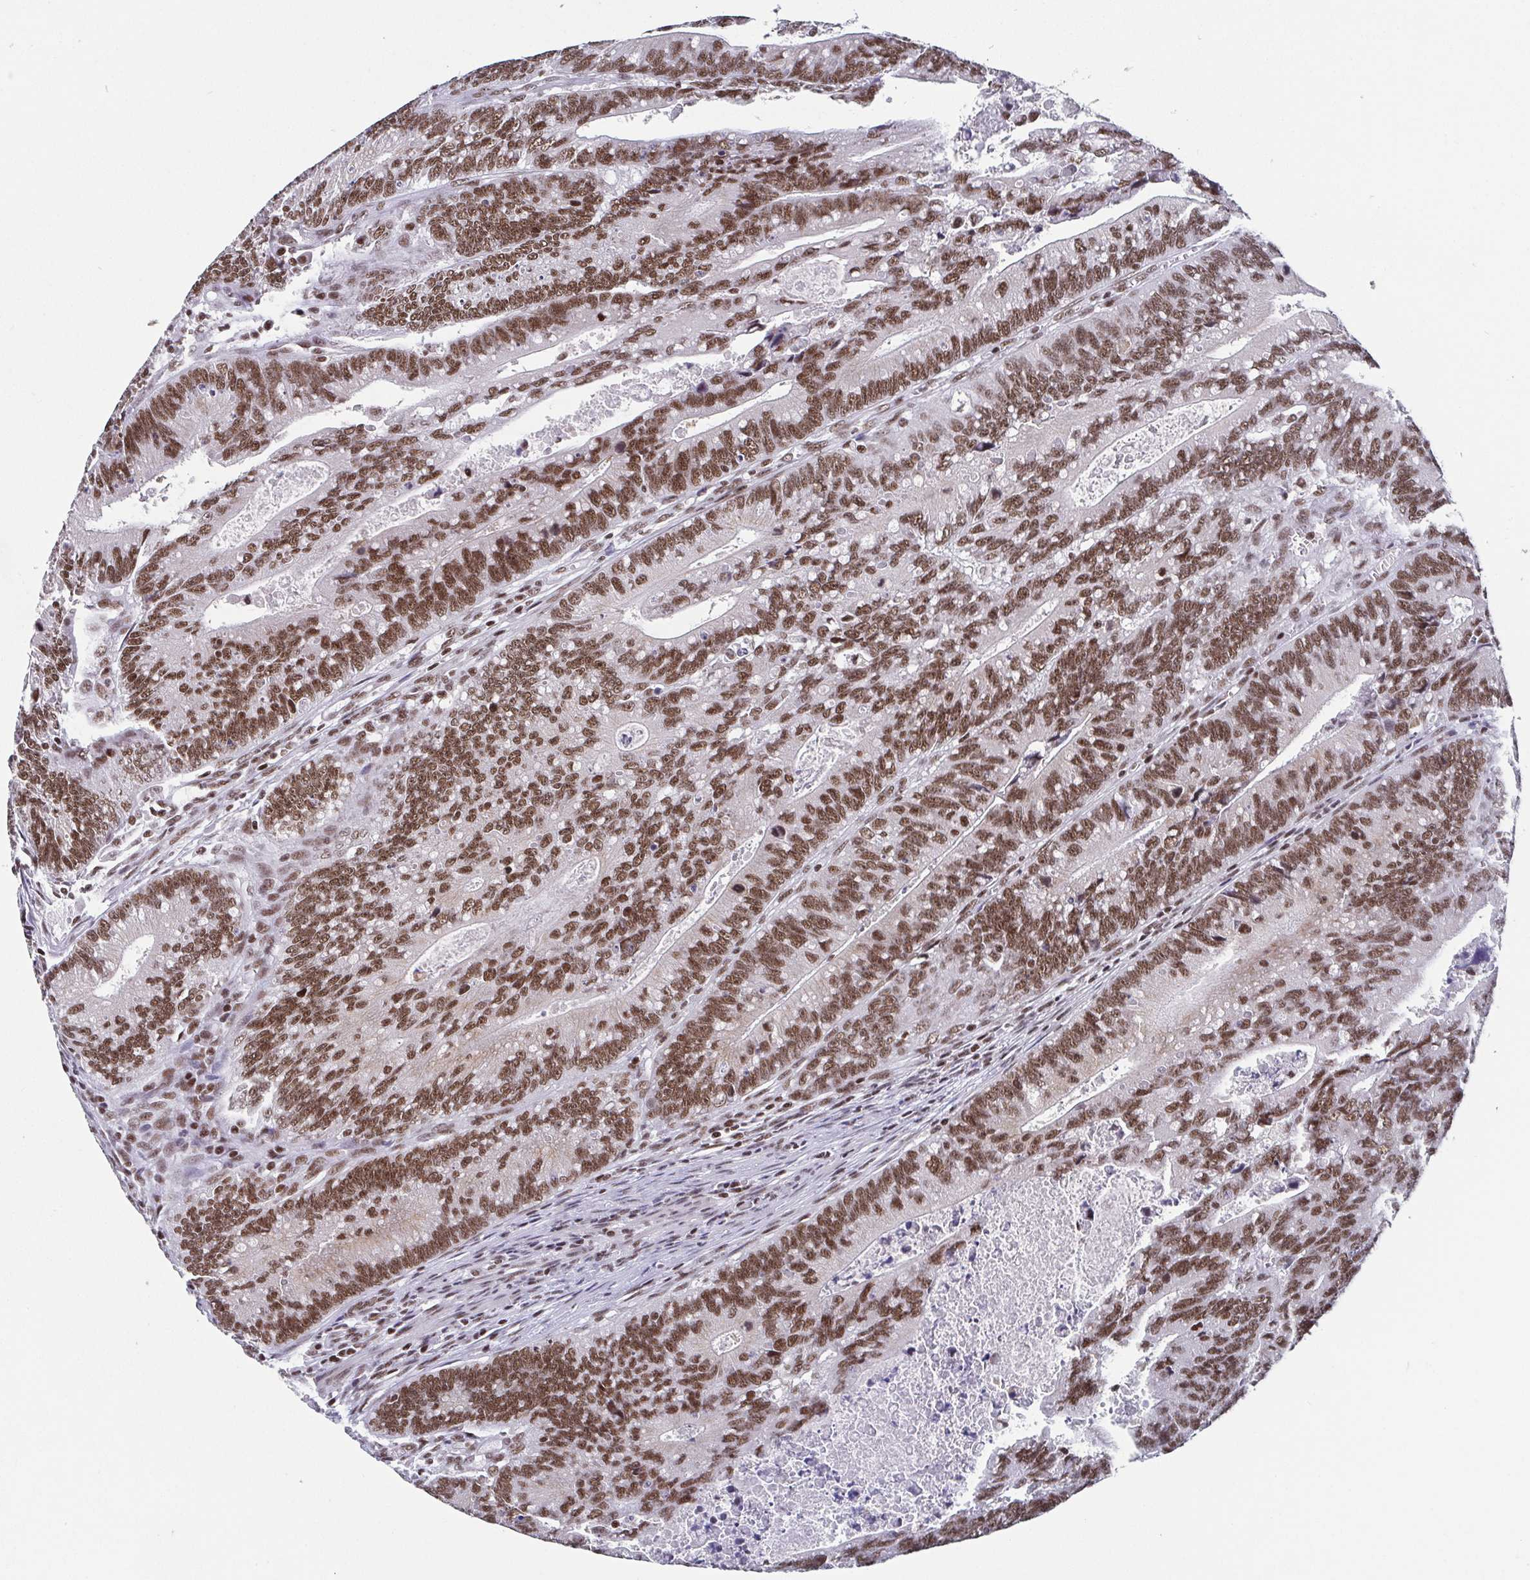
{"staining": {"intensity": "moderate", "quantity": ">75%", "location": "nuclear"}, "tissue": "colorectal cancer", "cell_type": "Tumor cells", "image_type": "cancer", "snomed": [{"axis": "morphology", "description": "Adenocarcinoma, NOS"}, {"axis": "topography", "description": "Rectum"}], "caption": "Tumor cells show medium levels of moderate nuclear expression in about >75% of cells in human colorectal adenocarcinoma.", "gene": "CTCF", "patient": {"sex": "female", "age": 81}}